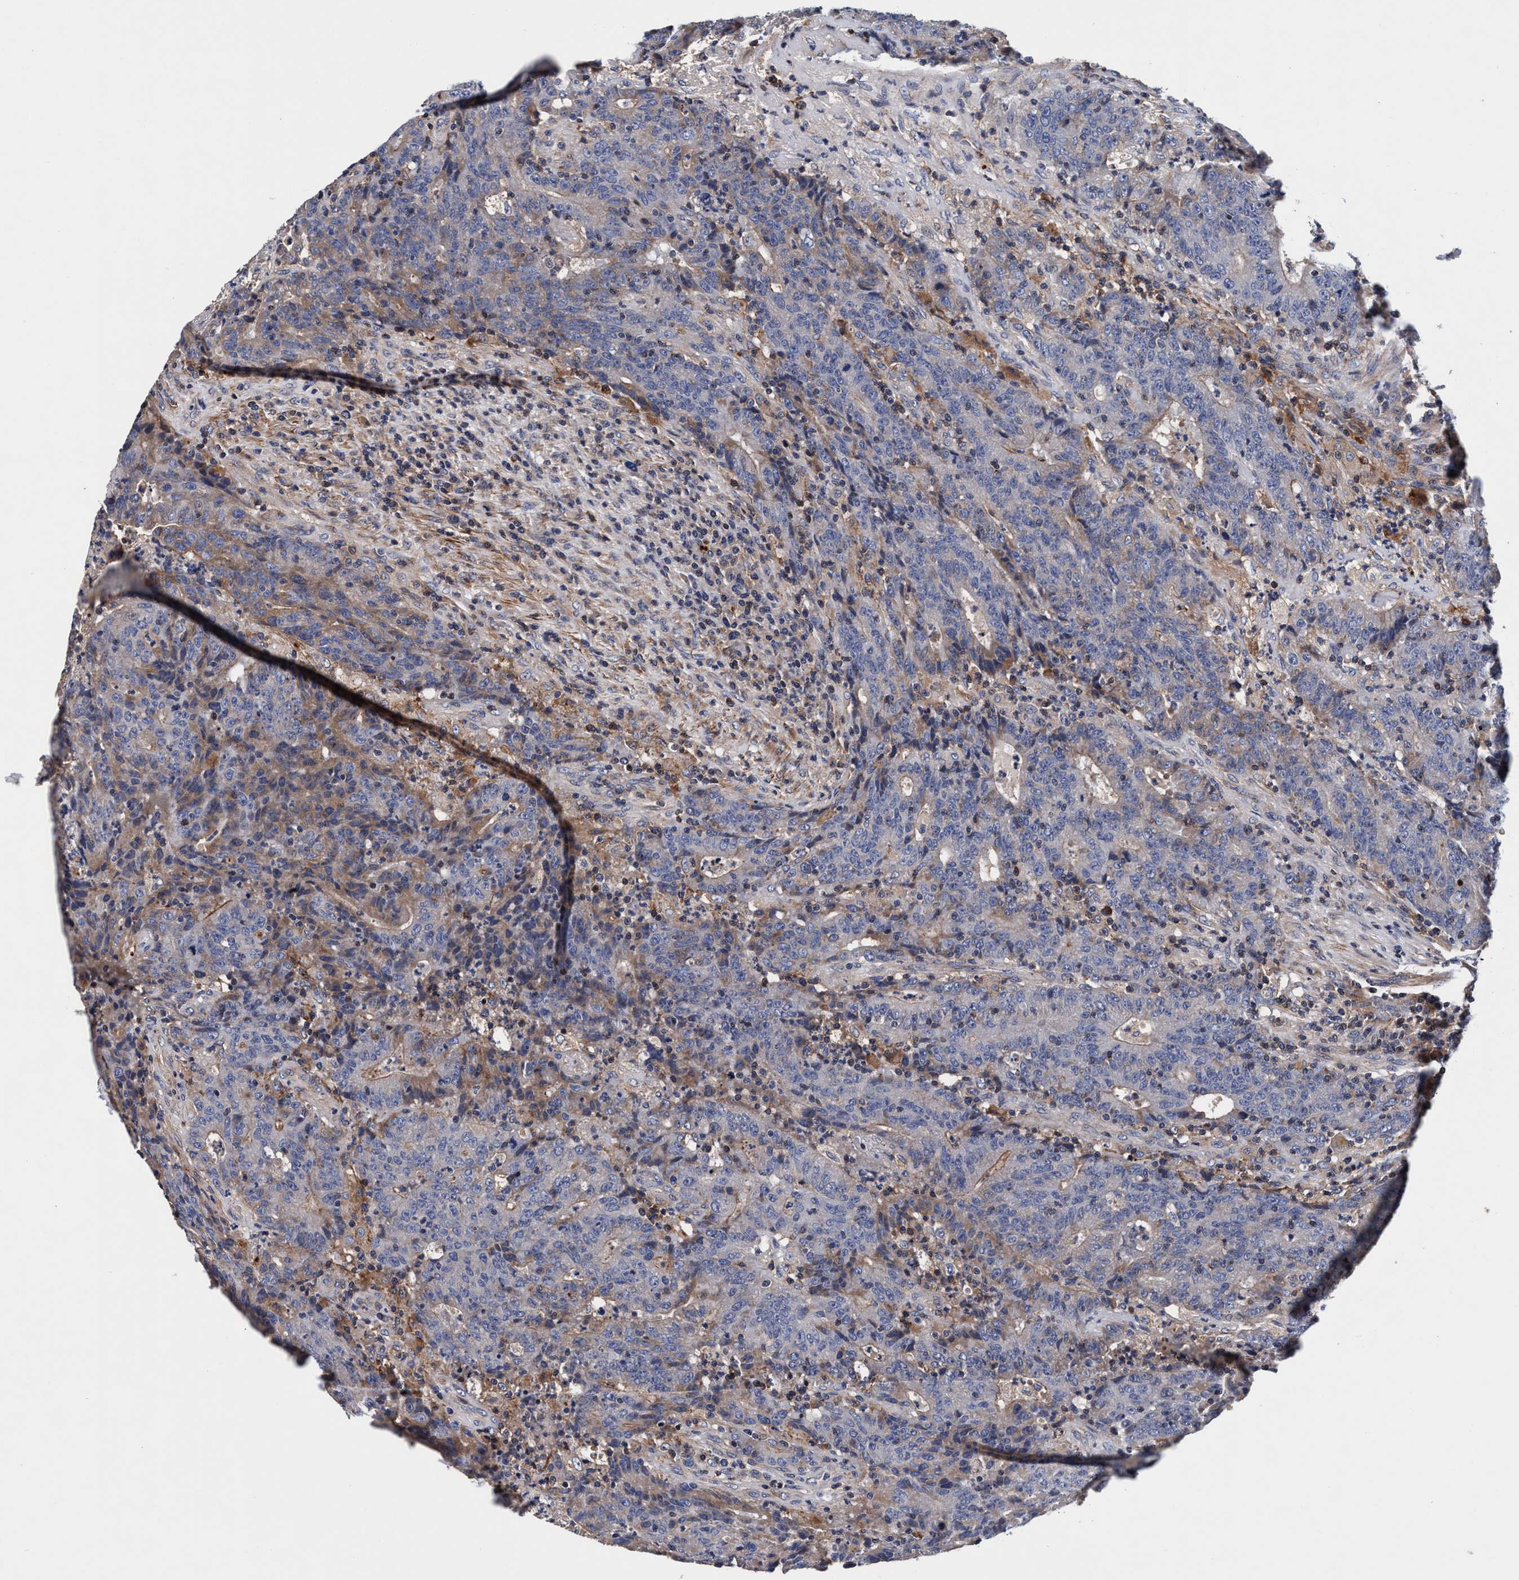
{"staining": {"intensity": "weak", "quantity": "25%-75%", "location": "cytoplasmic/membranous"}, "tissue": "colorectal cancer", "cell_type": "Tumor cells", "image_type": "cancer", "snomed": [{"axis": "morphology", "description": "Normal tissue, NOS"}, {"axis": "morphology", "description": "Adenocarcinoma, NOS"}, {"axis": "topography", "description": "Colon"}], "caption": "Human colorectal cancer stained with a protein marker exhibits weak staining in tumor cells.", "gene": "RNF208", "patient": {"sex": "female", "age": 75}}